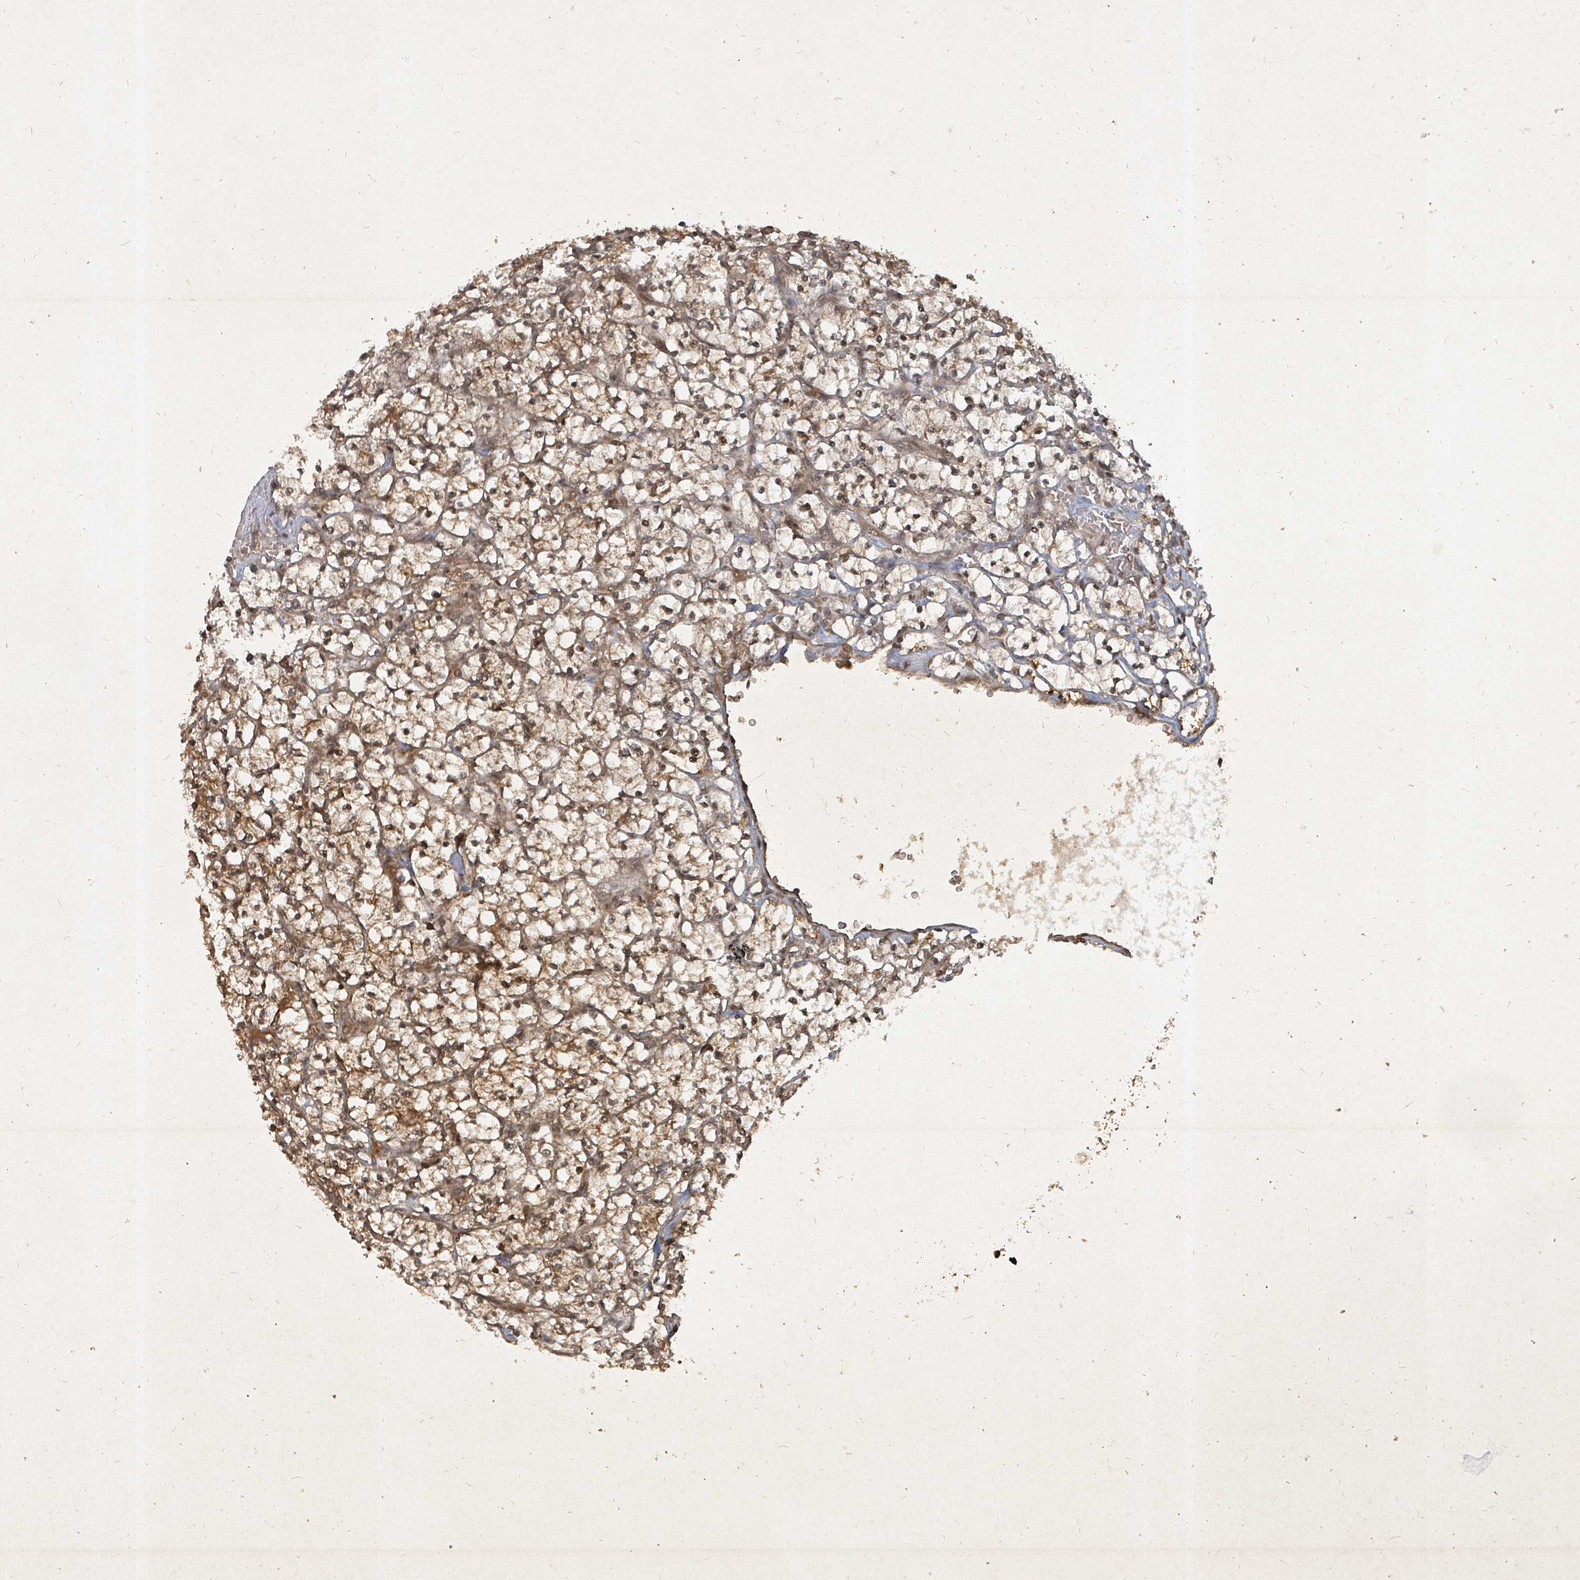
{"staining": {"intensity": "moderate", "quantity": ">75%", "location": "cytoplasmic/membranous,nuclear"}, "tissue": "renal cancer", "cell_type": "Tumor cells", "image_type": "cancer", "snomed": [{"axis": "morphology", "description": "Adenocarcinoma, NOS"}, {"axis": "topography", "description": "Kidney"}], "caption": "IHC (DAB) staining of adenocarcinoma (renal) demonstrates moderate cytoplasmic/membranous and nuclear protein positivity in about >75% of tumor cells.", "gene": "KDM4E", "patient": {"sex": "female", "age": 64}}